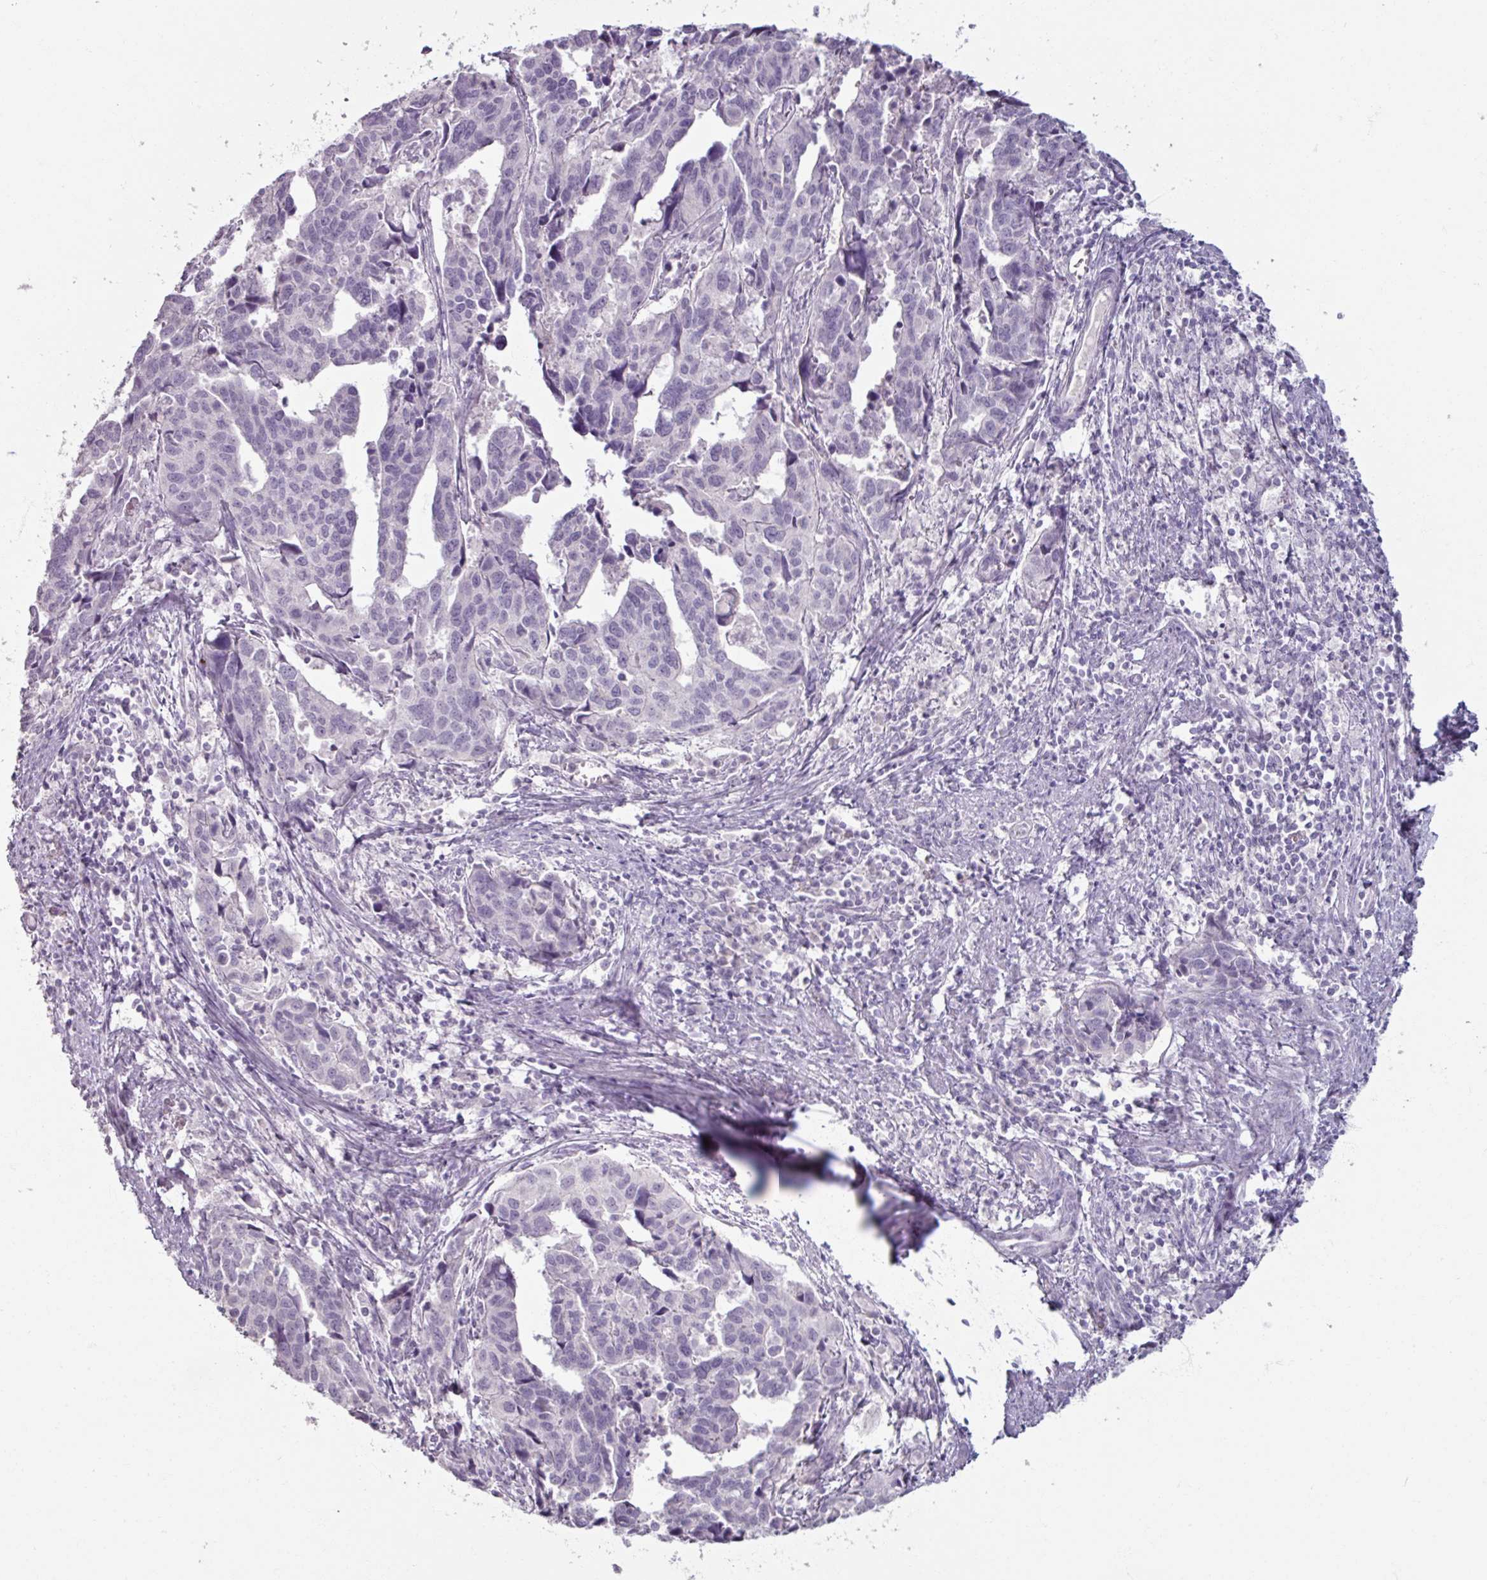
{"staining": {"intensity": "negative", "quantity": "none", "location": "none"}, "tissue": "endometrial cancer", "cell_type": "Tumor cells", "image_type": "cancer", "snomed": [{"axis": "morphology", "description": "Adenocarcinoma, NOS"}, {"axis": "topography", "description": "Endometrium"}], "caption": "Immunohistochemistry (IHC) image of human endometrial cancer (adenocarcinoma) stained for a protein (brown), which displays no expression in tumor cells.", "gene": "SLC27A5", "patient": {"sex": "female", "age": 73}}